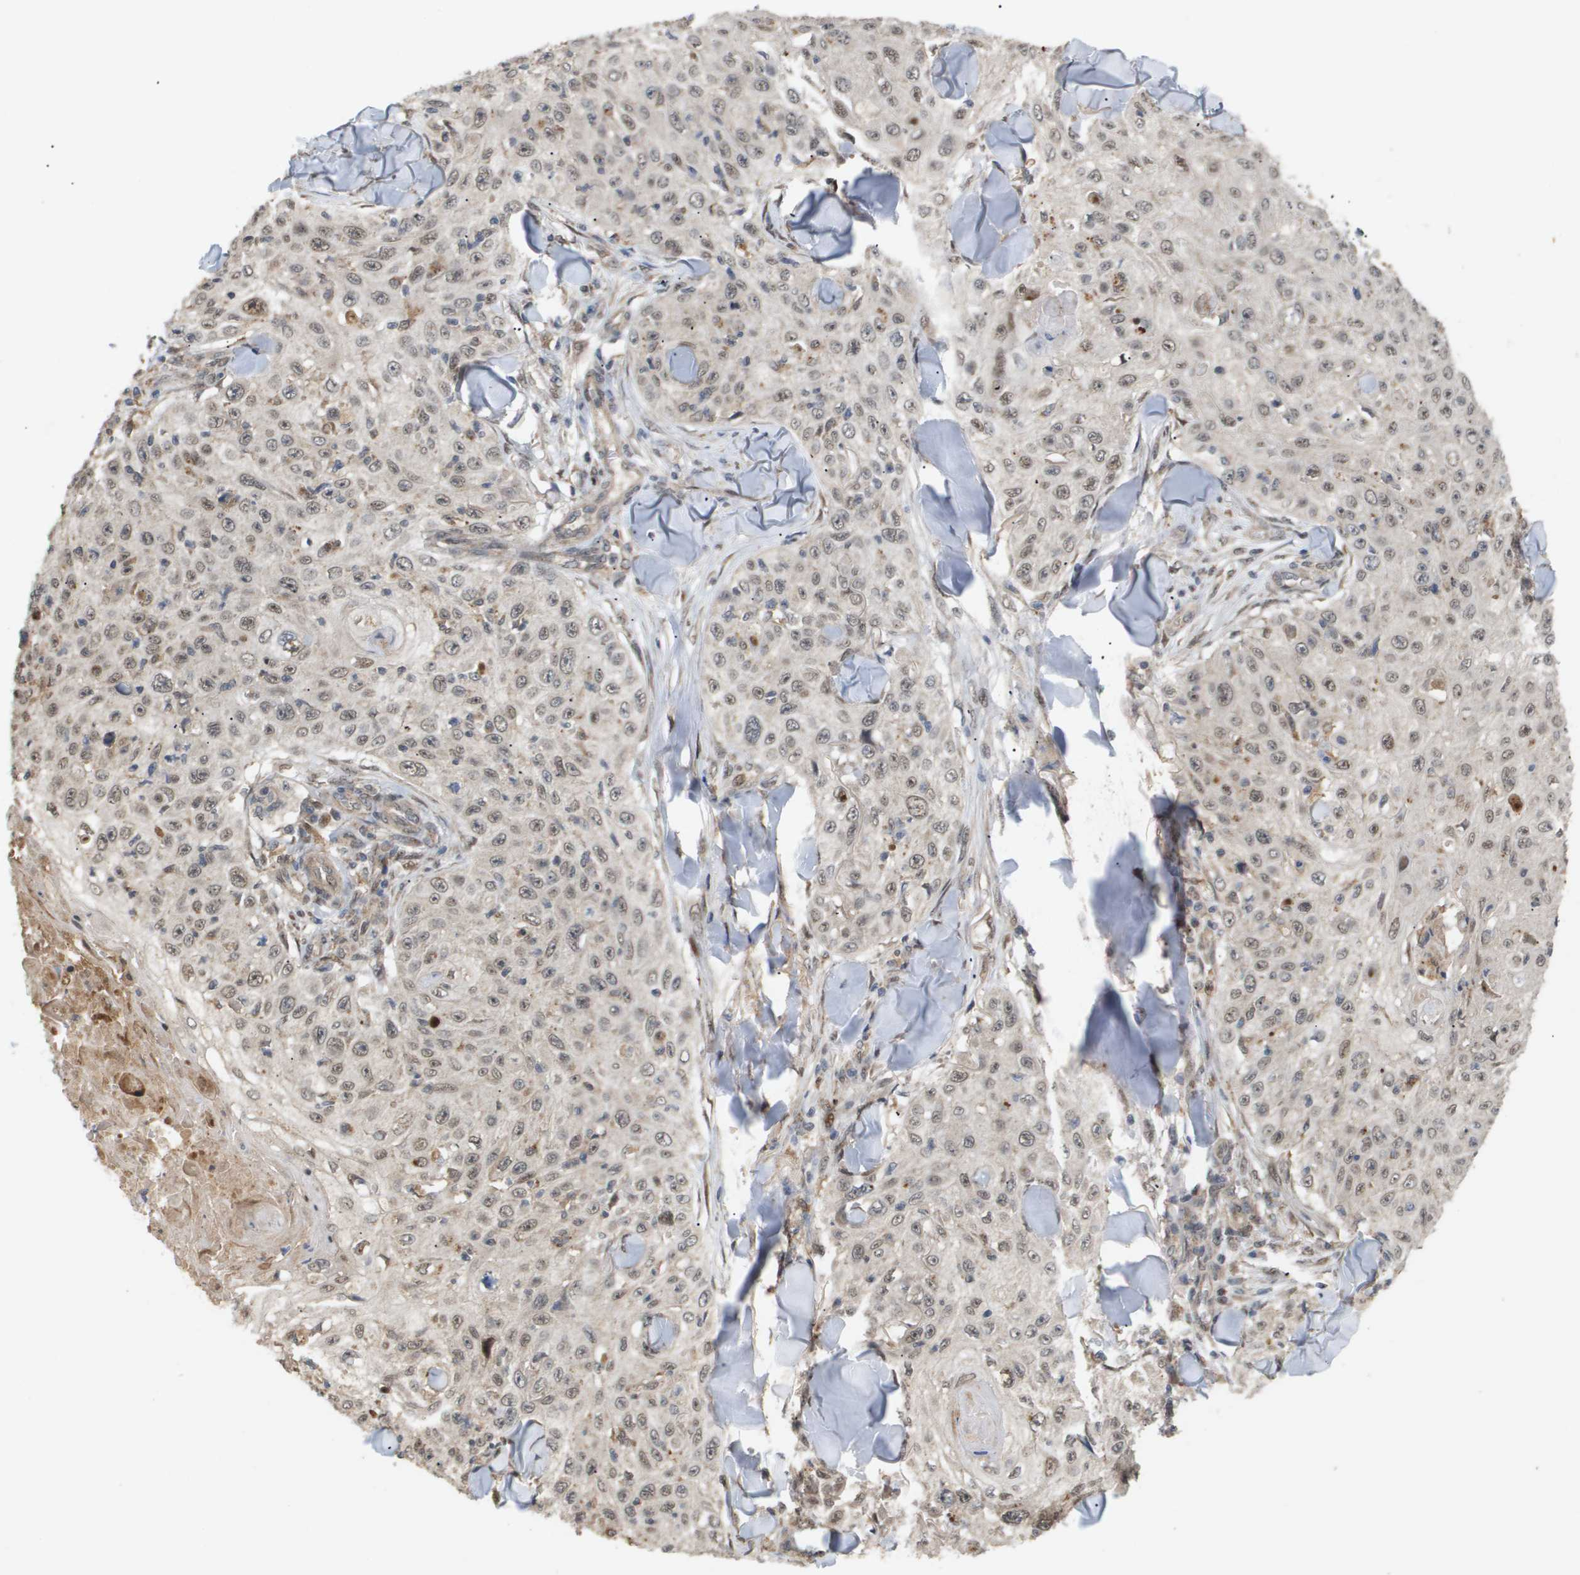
{"staining": {"intensity": "weak", "quantity": ">75%", "location": "nuclear"}, "tissue": "skin cancer", "cell_type": "Tumor cells", "image_type": "cancer", "snomed": [{"axis": "morphology", "description": "Squamous cell carcinoma, NOS"}, {"axis": "topography", "description": "Skin"}], "caption": "Human skin squamous cell carcinoma stained with a protein marker demonstrates weak staining in tumor cells.", "gene": "PDGFB", "patient": {"sex": "male", "age": 86}}